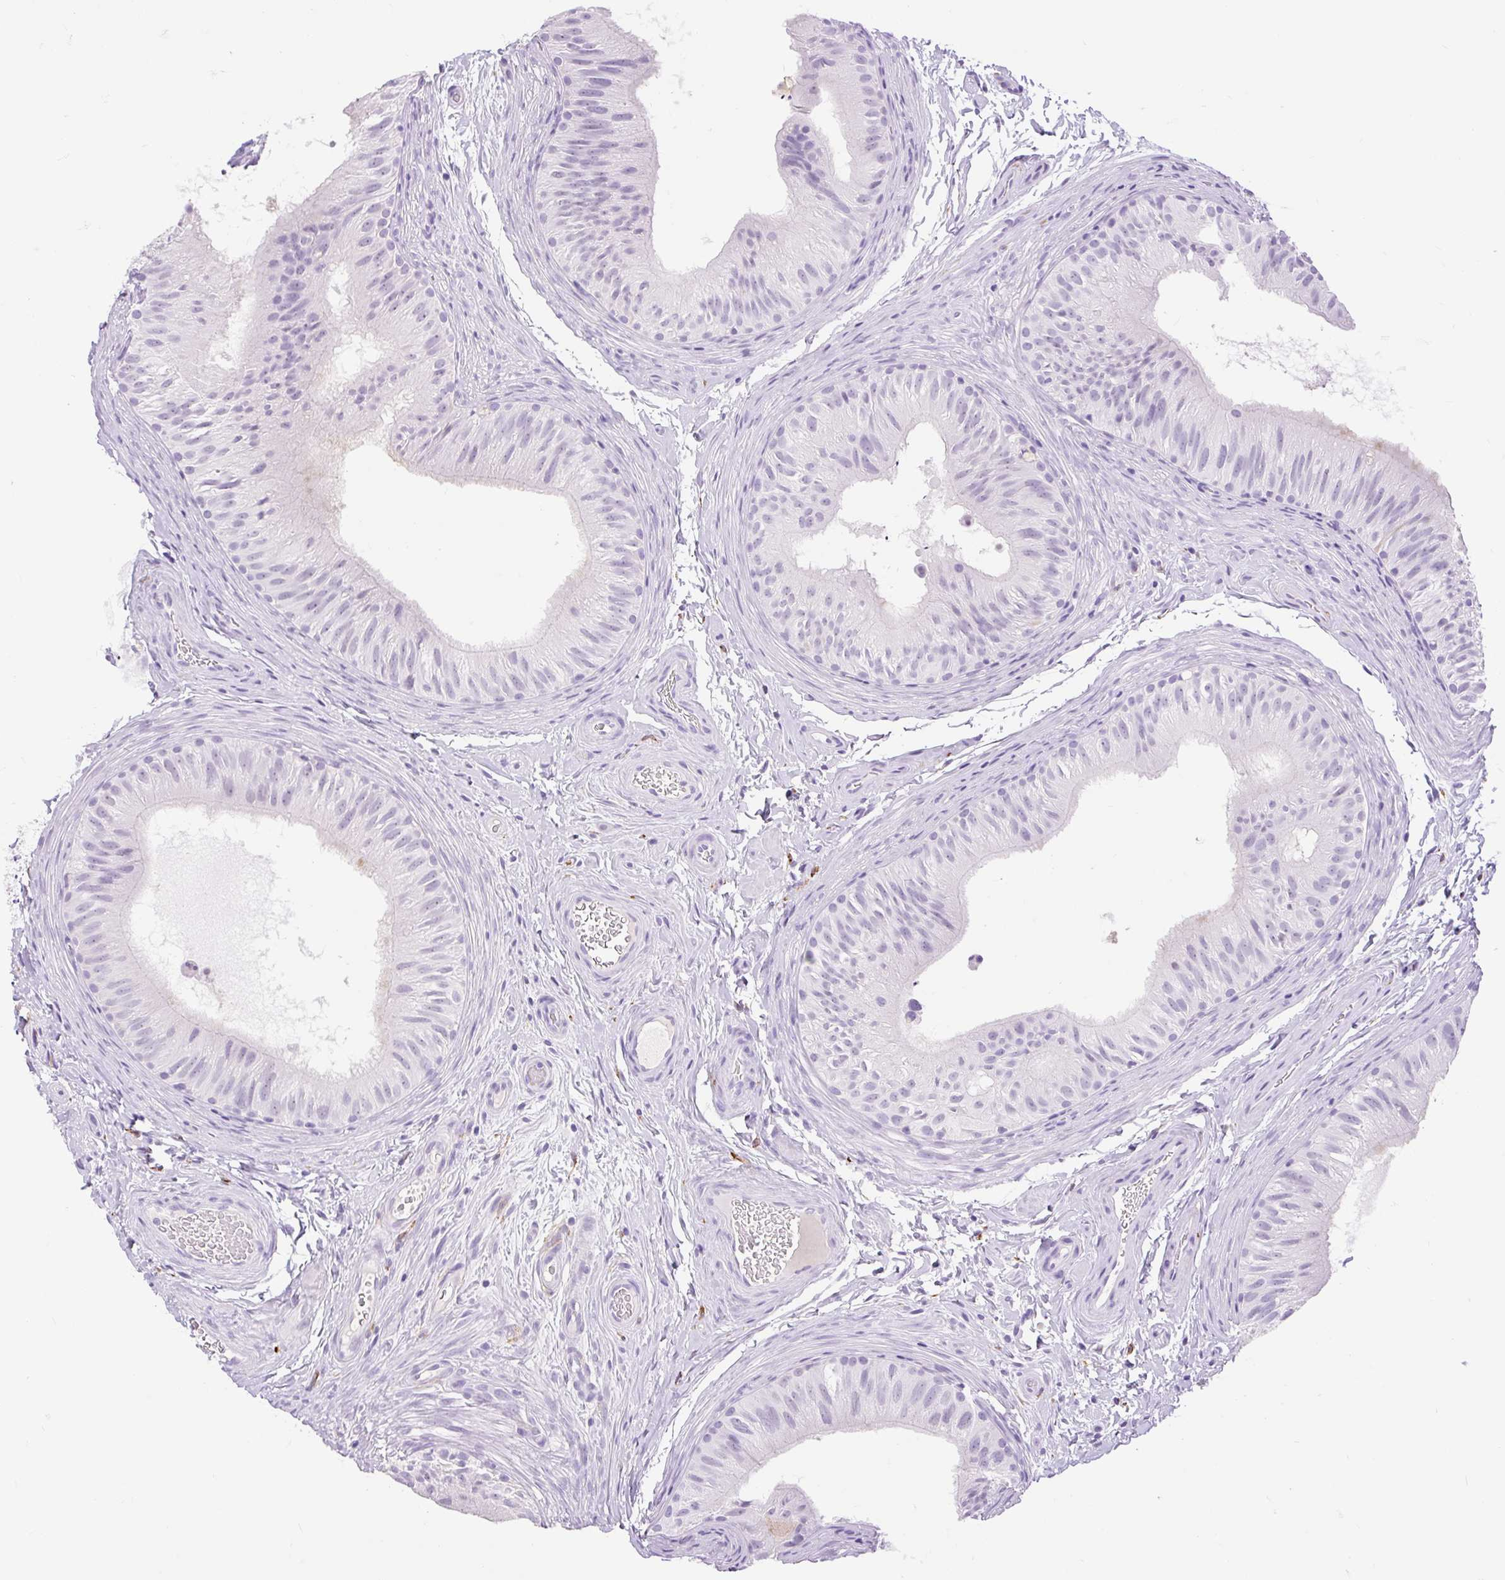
{"staining": {"intensity": "negative", "quantity": "none", "location": "none"}, "tissue": "epididymis", "cell_type": "Glandular cells", "image_type": "normal", "snomed": [{"axis": "morphology", "description": "Normal tissue, NOS"}, {"axis": "topography", "description": "Epididymis"}], "caption": "High power microscopy photomicrograph of an immunohistochemistry histopathology image of unremarkable epididymis, revealing no significant staining in glandular cells. (Stains: DAB (3,3'-diaminobenzidine) immunohistochemistry (IHC) with hematoxylin counter stain, Microscopy: brightfield microscopy at high magnification).", "gene": "SIGLEC1", "patient": {"sex": "male", "age": 24}}